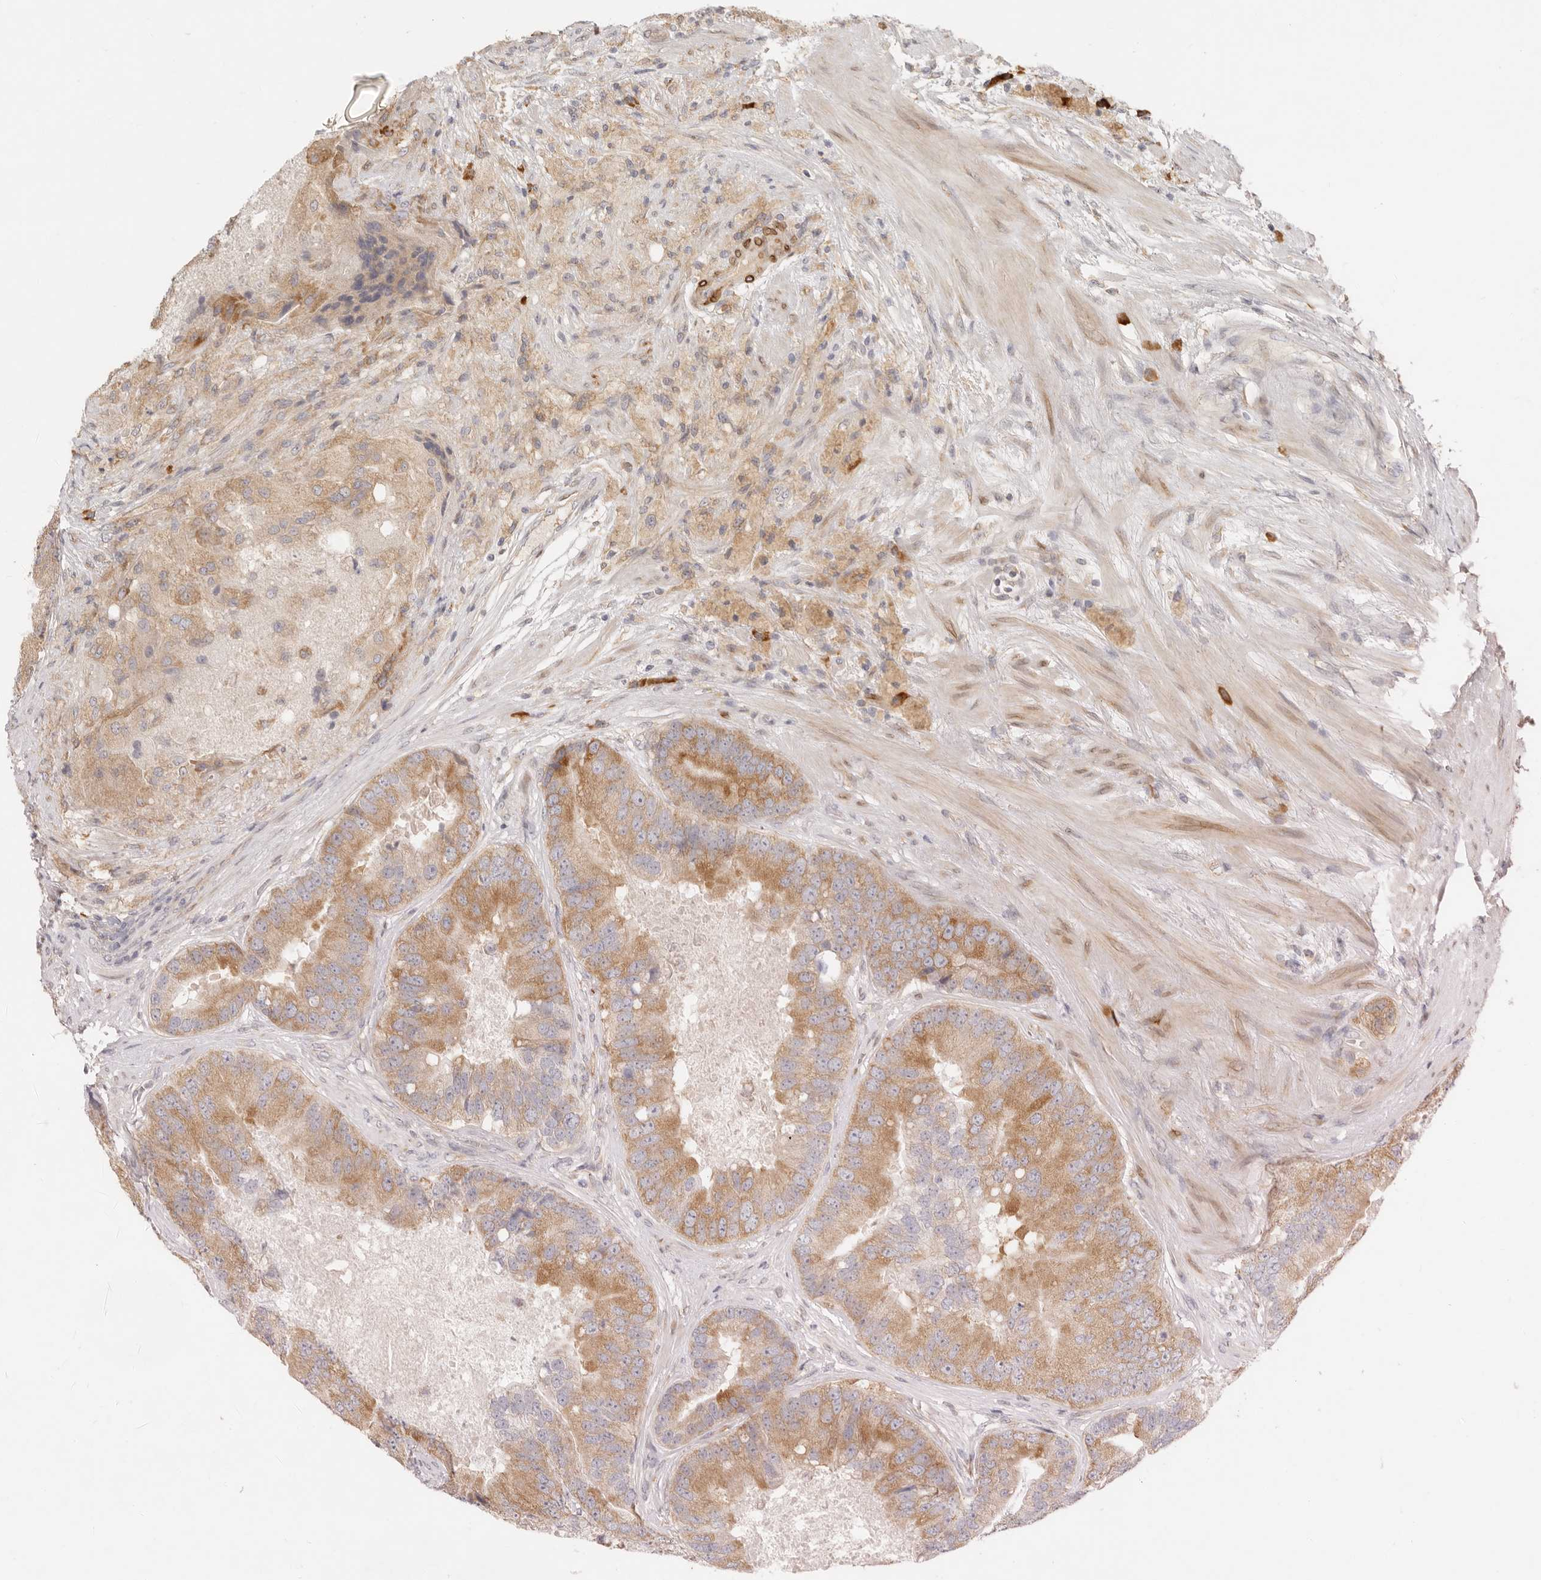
{"staining": {"intensity": "moderate", "quantity": ">75%", "location": "cytoplasmic/membranous"}, "tissue": "prostate cancer", "cell_type": "Tumor cells", "image_type": "cancer", "snomed": [{"axis": "morphology", "description": "Adenocarcinoma, High grade"}, {"axis": "topography", "description": "Prostate"}], "caption": "High-magnification brightfield microscopy of prostate cancer (high-grade adenocarcinoma) stained with DAB (brown) and counterstained with hematoxylin (blue). tumor cells exhibit moderate cytoplasmic/membranous expression is seen in about>75% of cells.", "gene": "PABPC4", "patient": {"sex": "male", "age": 70}}